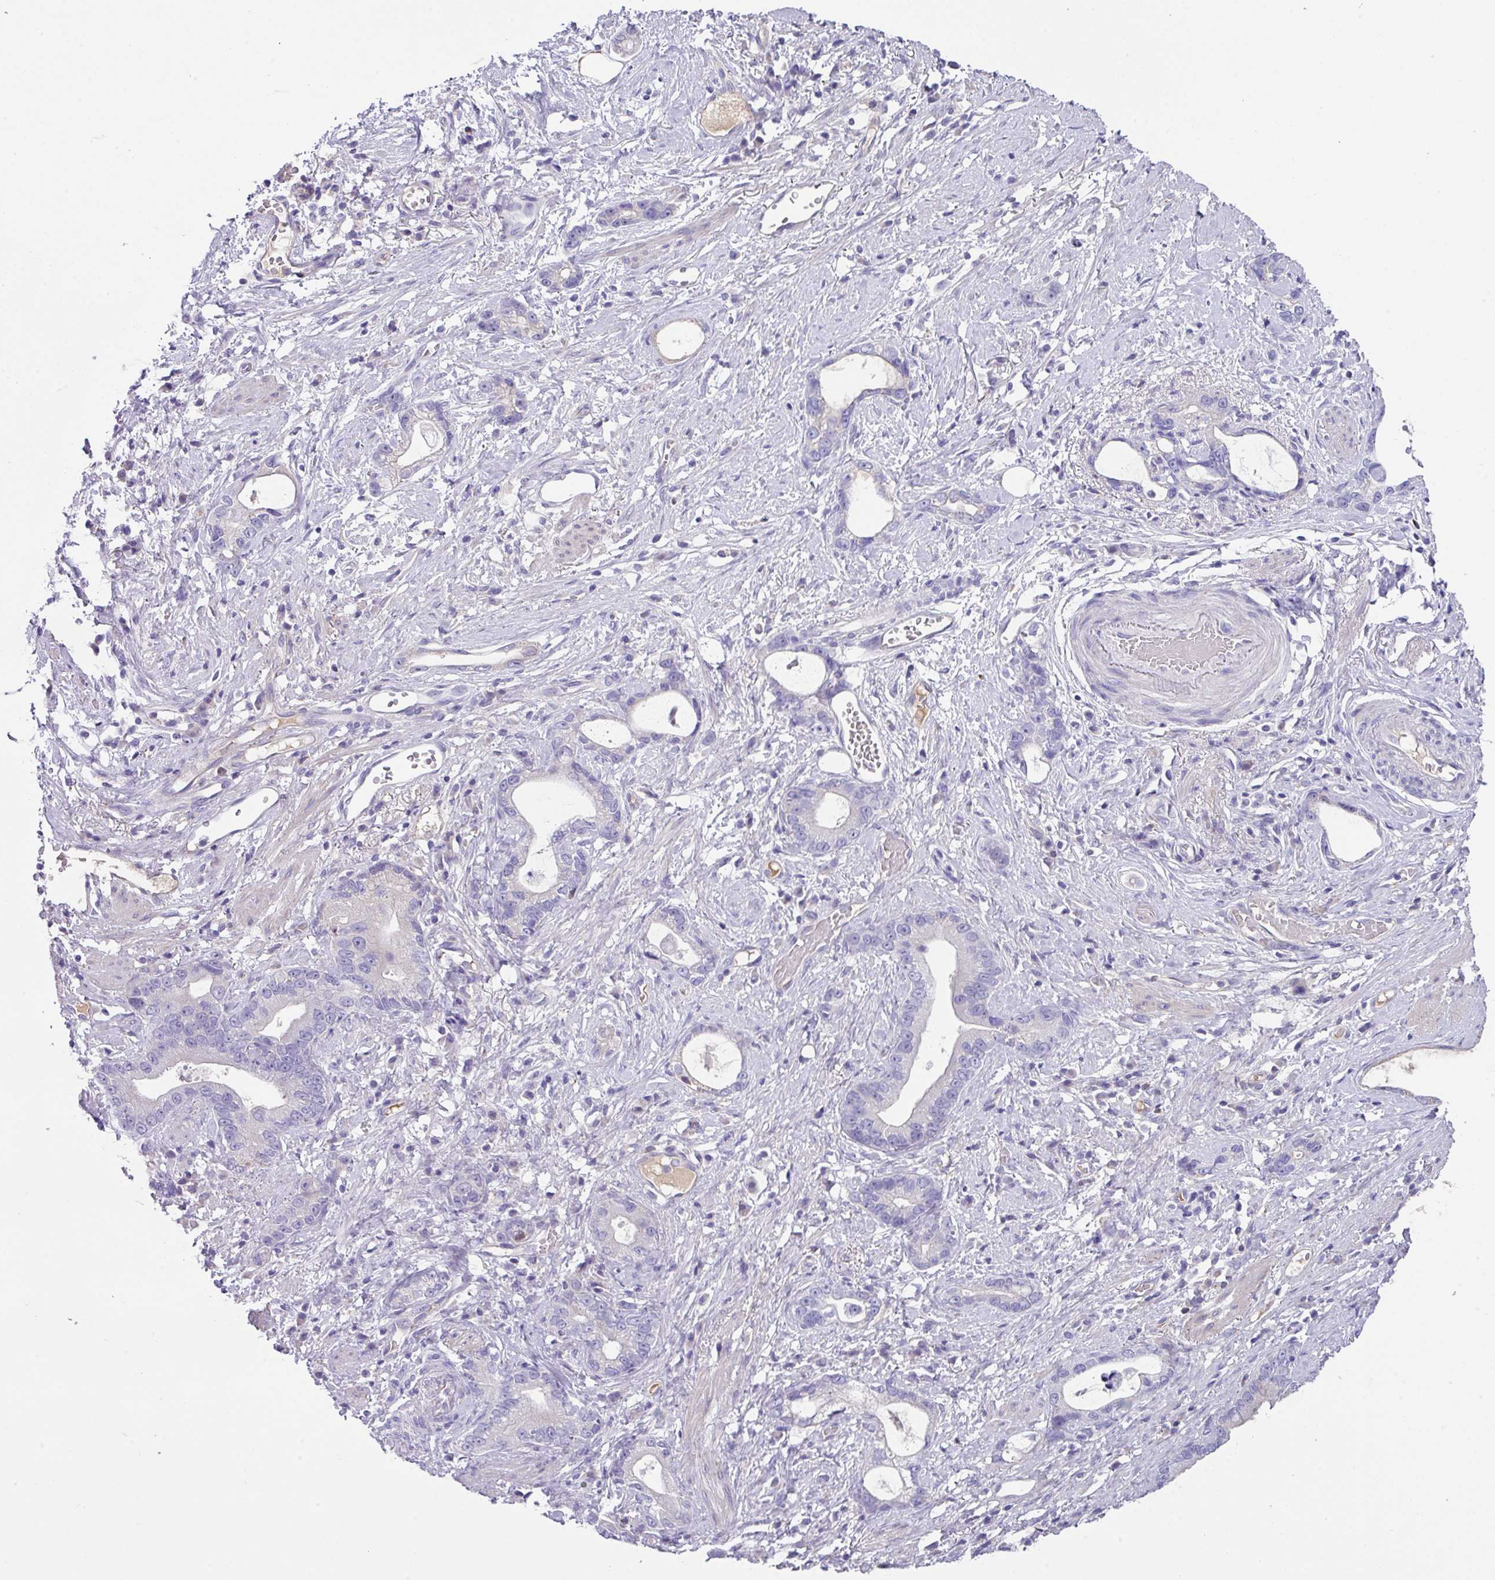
{"staining": {"intensity": "negative", "quantity": "none", "location": "none"}, "tissue": "stomach cancer", "cell_type": "Tumor cells", "image_type": "cancer", "snomed": [{"axis": "morphology", "description": "Adenocarcinoma, NOS"}, {"axis": "topography", "description": "Stomach"}], "caption": "Immunohistochemical staining of stomach cancer shows no significant positivity in tumor cells.", "gene": "DNAL1", "patient": {"sex": "male", "age": 55}}